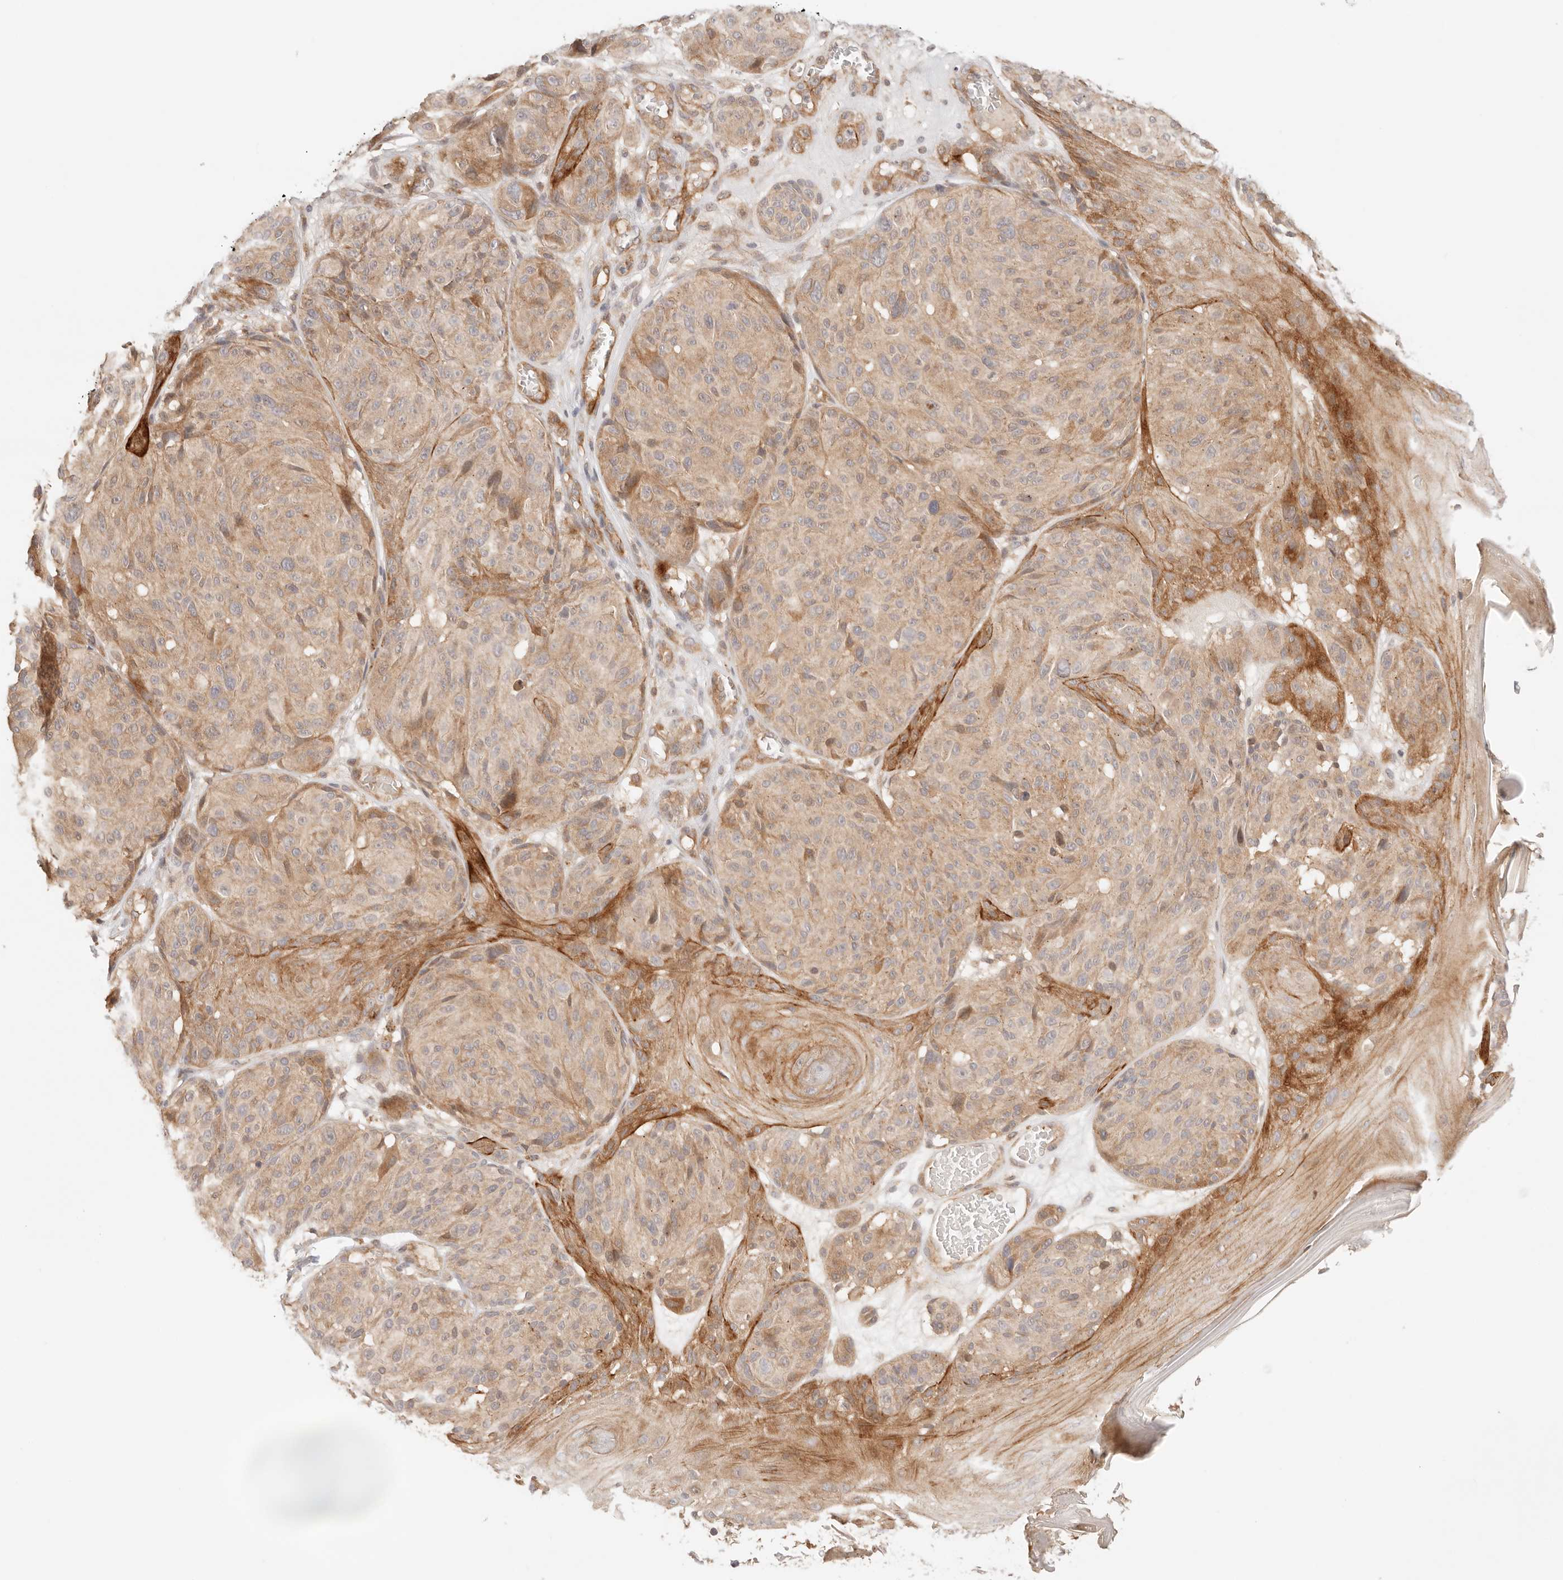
{"staining": {"intensity": "moderate", "quantity": ">75%", "location": "cytoplasmic/membranous"}, "tissue": "melanoma", "cell_type": "Tumor cells", "image_type": "cancer", "snomed": [{"axis": "morphology", "description": "Malignant melanoma, NOS"}, {"axis": "topography", "description": "Skin"}], "caption": "Human melanoma stained for a protein (brown) shows moderate cytoplasmic/membranous positive positivity in about >75% of tumor cells.", "gene": "IL1R2", "patient": {"sex": "male", "age": 83}}